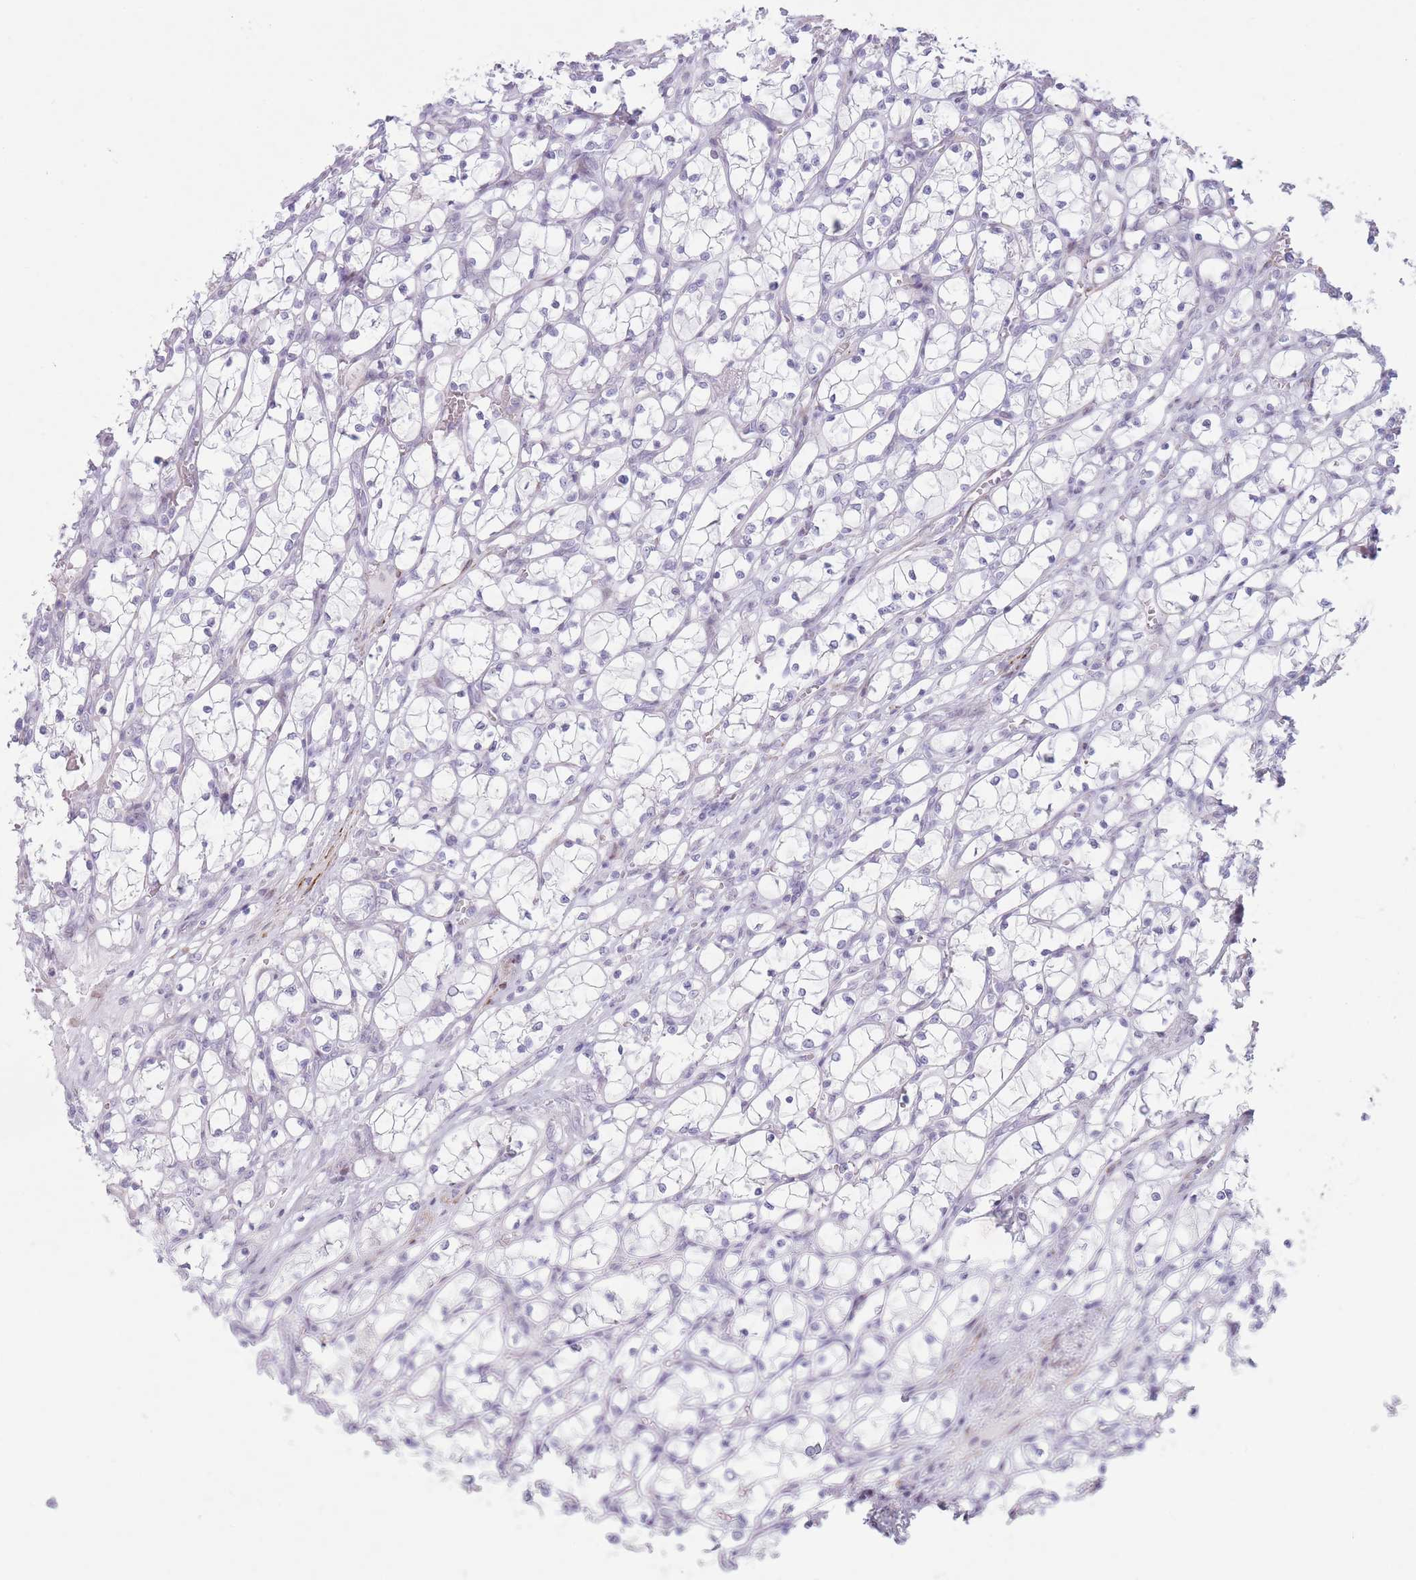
{"staining": {"intensity": "negative", "quantity": "none", "location": "none"}, "tissue": "renal cancer", "cell_type": "Tumor cells", "image_type": "cancer", "snomed": [{"axis": "morphology", "description": "Adenocarcinoma, NOS"}, {"axis": "topography", "description": "Kidney"}], "caption": "Tumor cells show no significant protein staining in renal cancer (adenocarcinoma). (DAB (3,3'-diaminobenzidine) IHC with hematoxylin counter stain).", "gene": "IFNA6", "patient": {"sex": "female", "age": 69}}